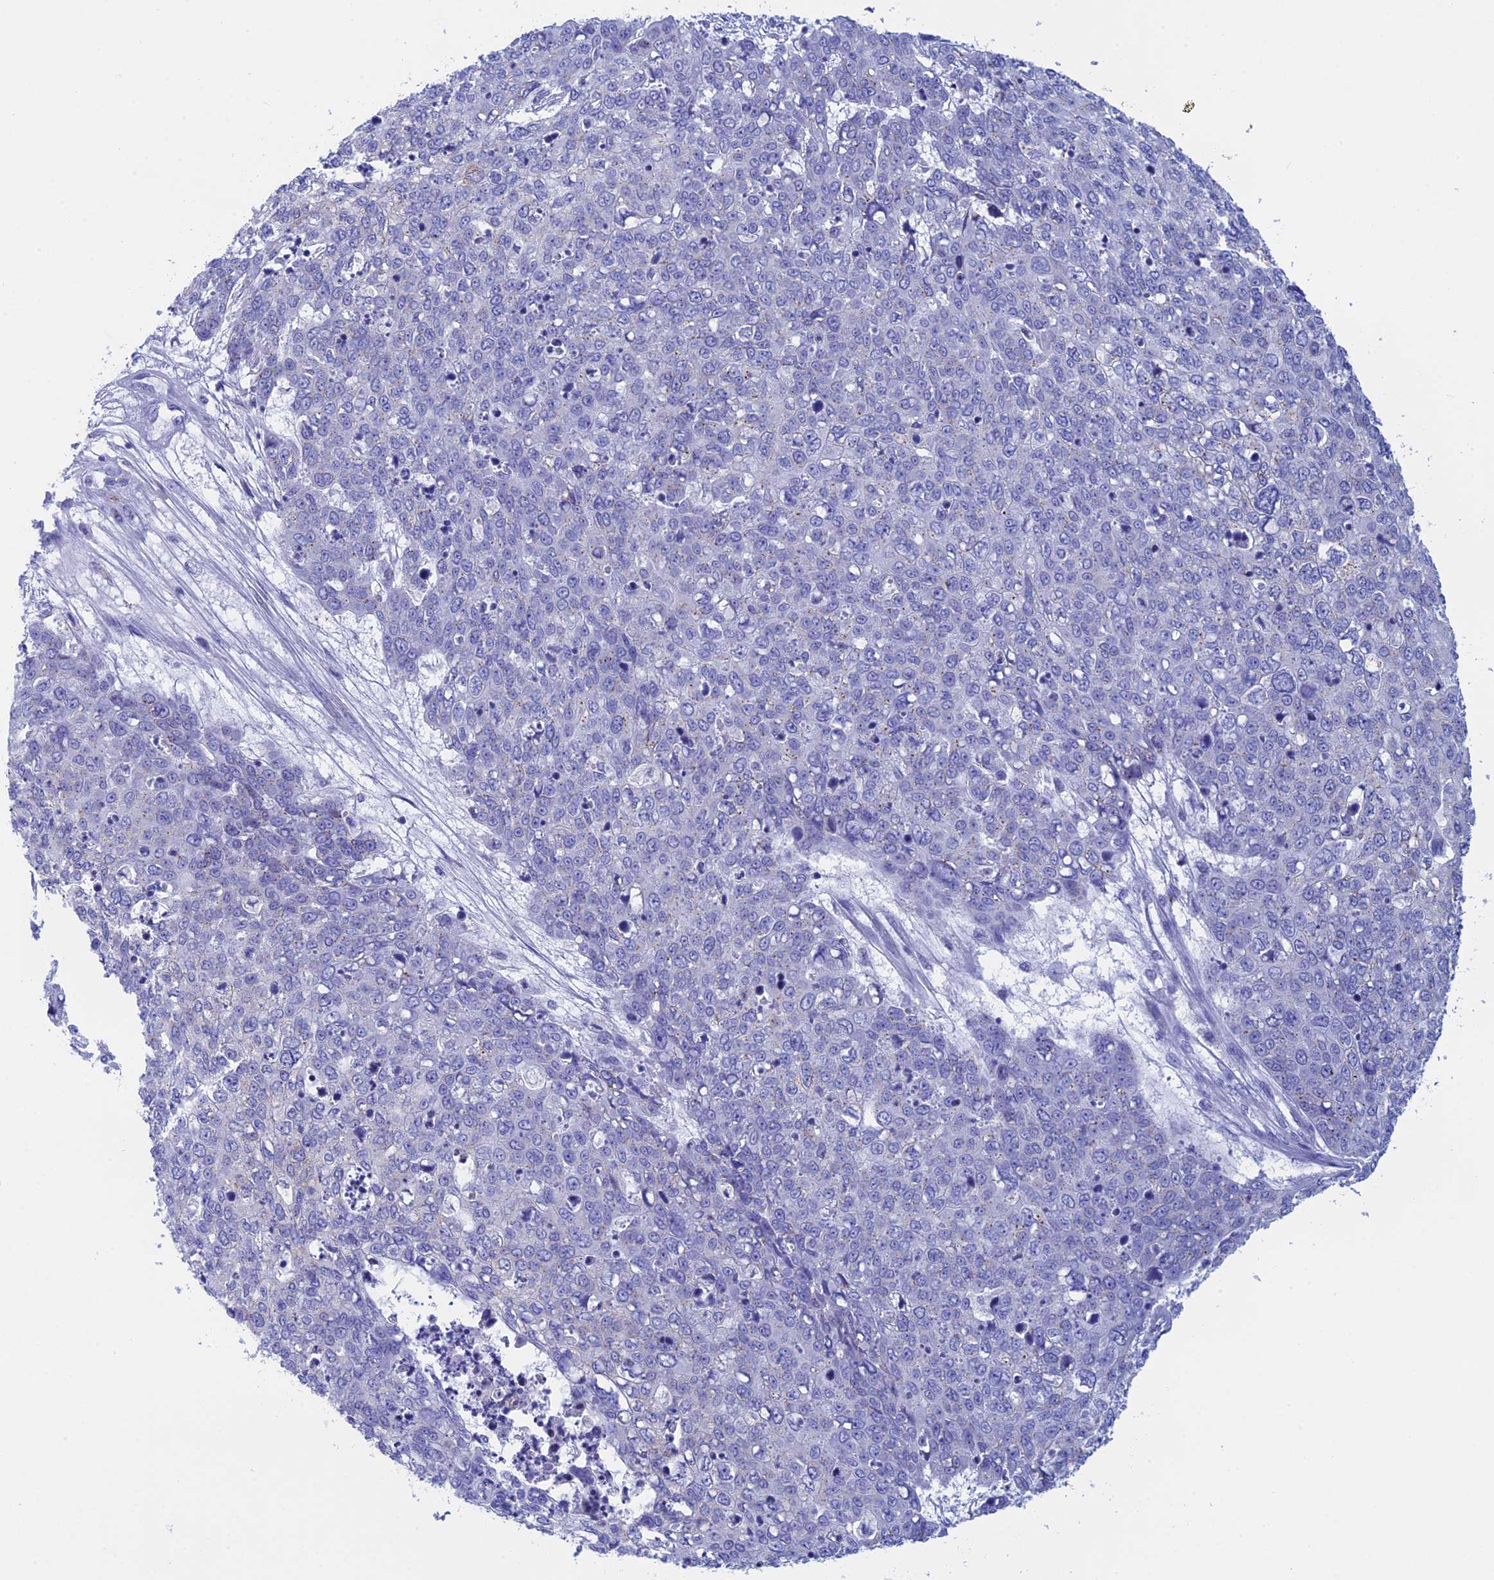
{"staining": {"intensity": "negative", "quantity": "none", "location": "none"}, "tissue": "skin cancer", "cell_type": "Tumor cells", "image_type": "cancer", "snomed": [{"axis": "morphology", "description": "Squamous cell carcinoma, NOS"}, {"axis": "topography", "description": "Skin"}], "caption": "Image shows no protein expression in tumor cells of skin cancer tissue.", "gene": "ERICH4", "patient": {"sex": "male", "age": 71}}